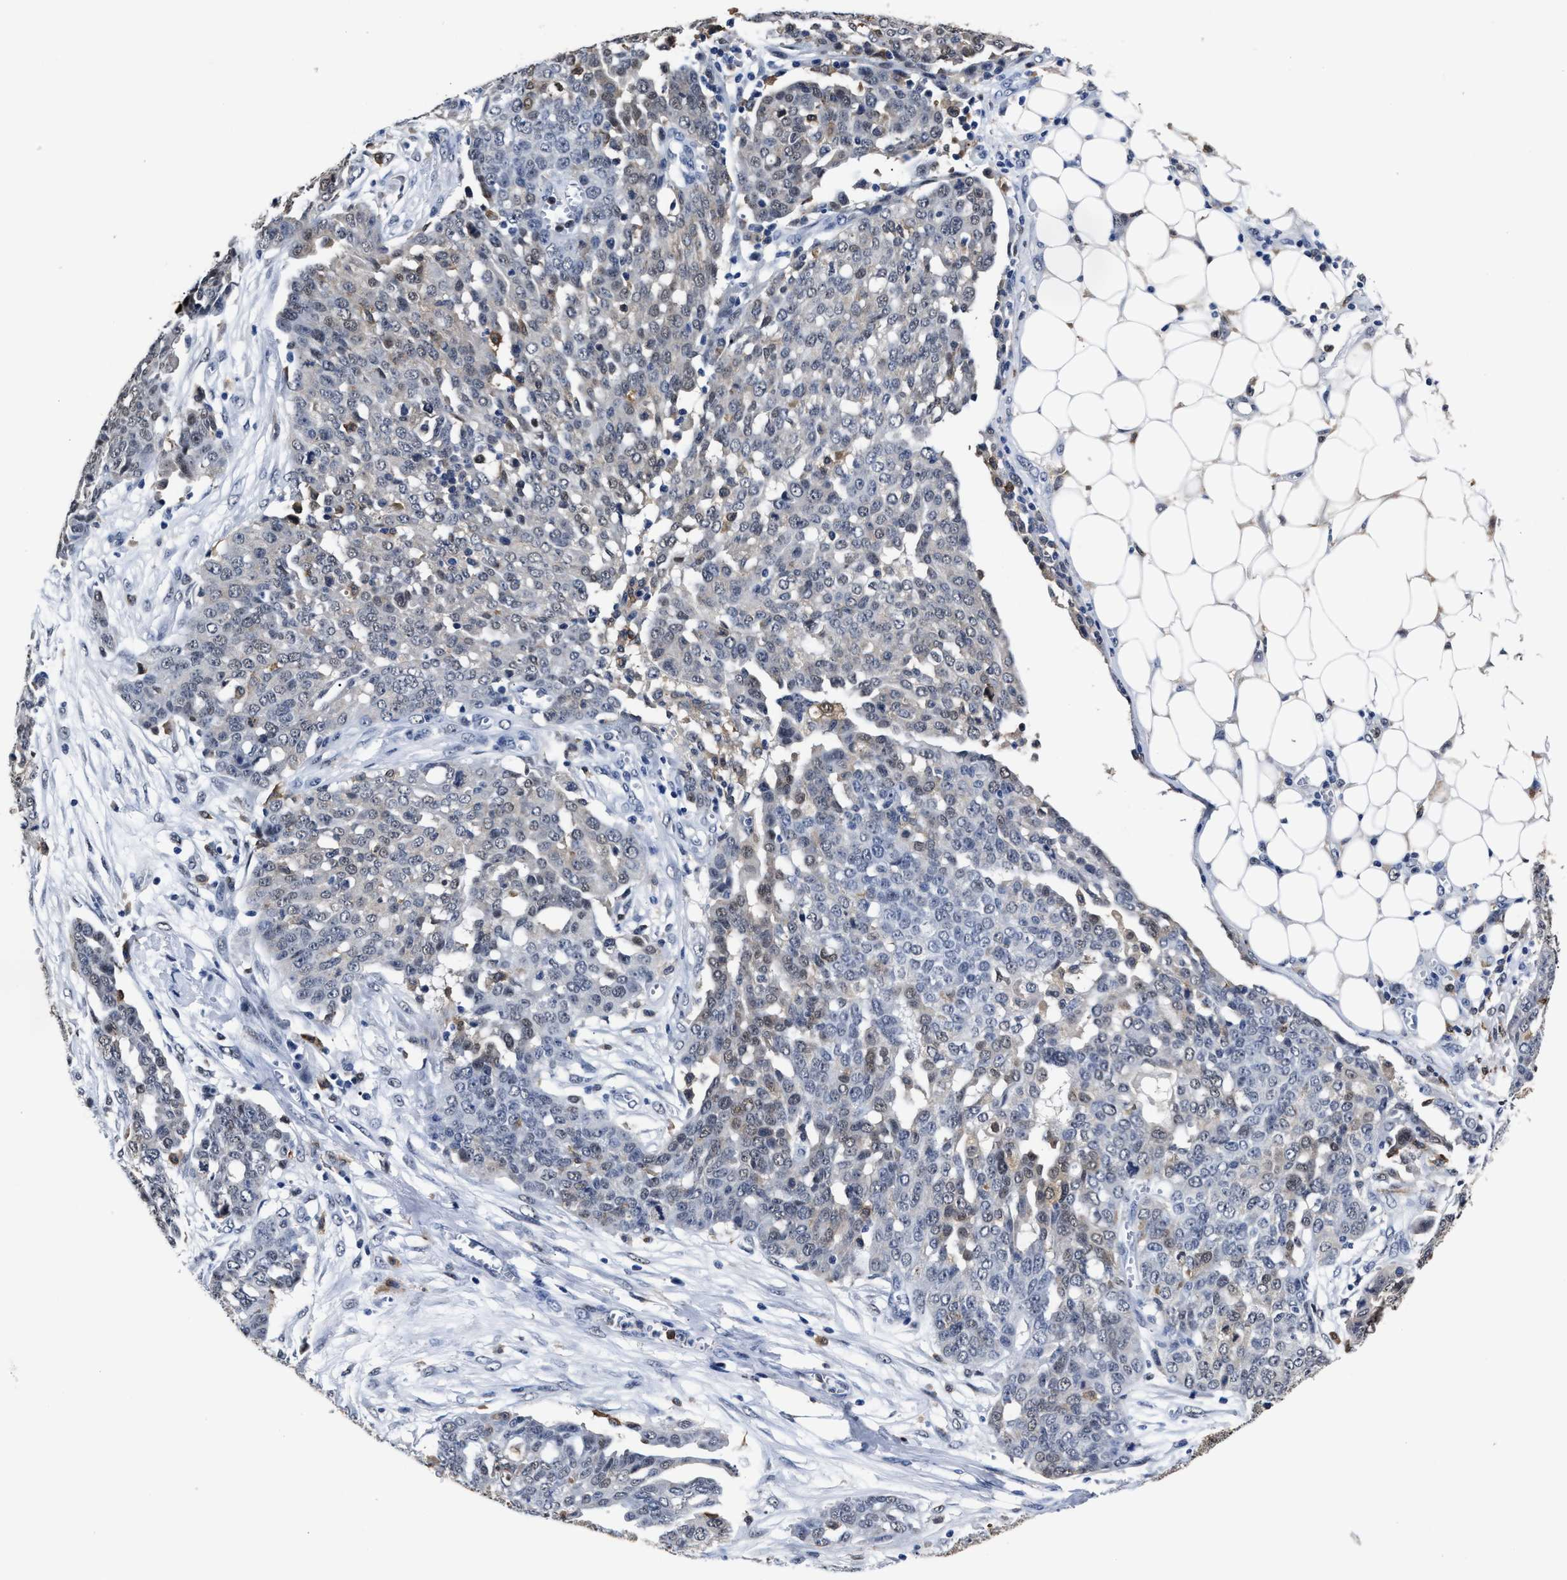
{"staining": {"intensity": "weak", "quantity": "<25%", "location": "cytoplasmic/membranous"}, "tissue": "ovarian cancer", "cell_type": "Tumor cells", "image_type": "cancer", "snomed": [{"axis": "morphology", "description": "Cystadenocarcinoma, serous, NOS"}, {"axis": "topography", "description": "Soft tissue"}, {"axis": "topography", "description": "Ovary"}], "caption": "DAB immunohistochemical staining of human serous cystadenocarcinoma (ovarian) reveals no significant staining in tumor cells.", "gene": "PRPF4B", "patient": {"sex": "female", "age": 57}}